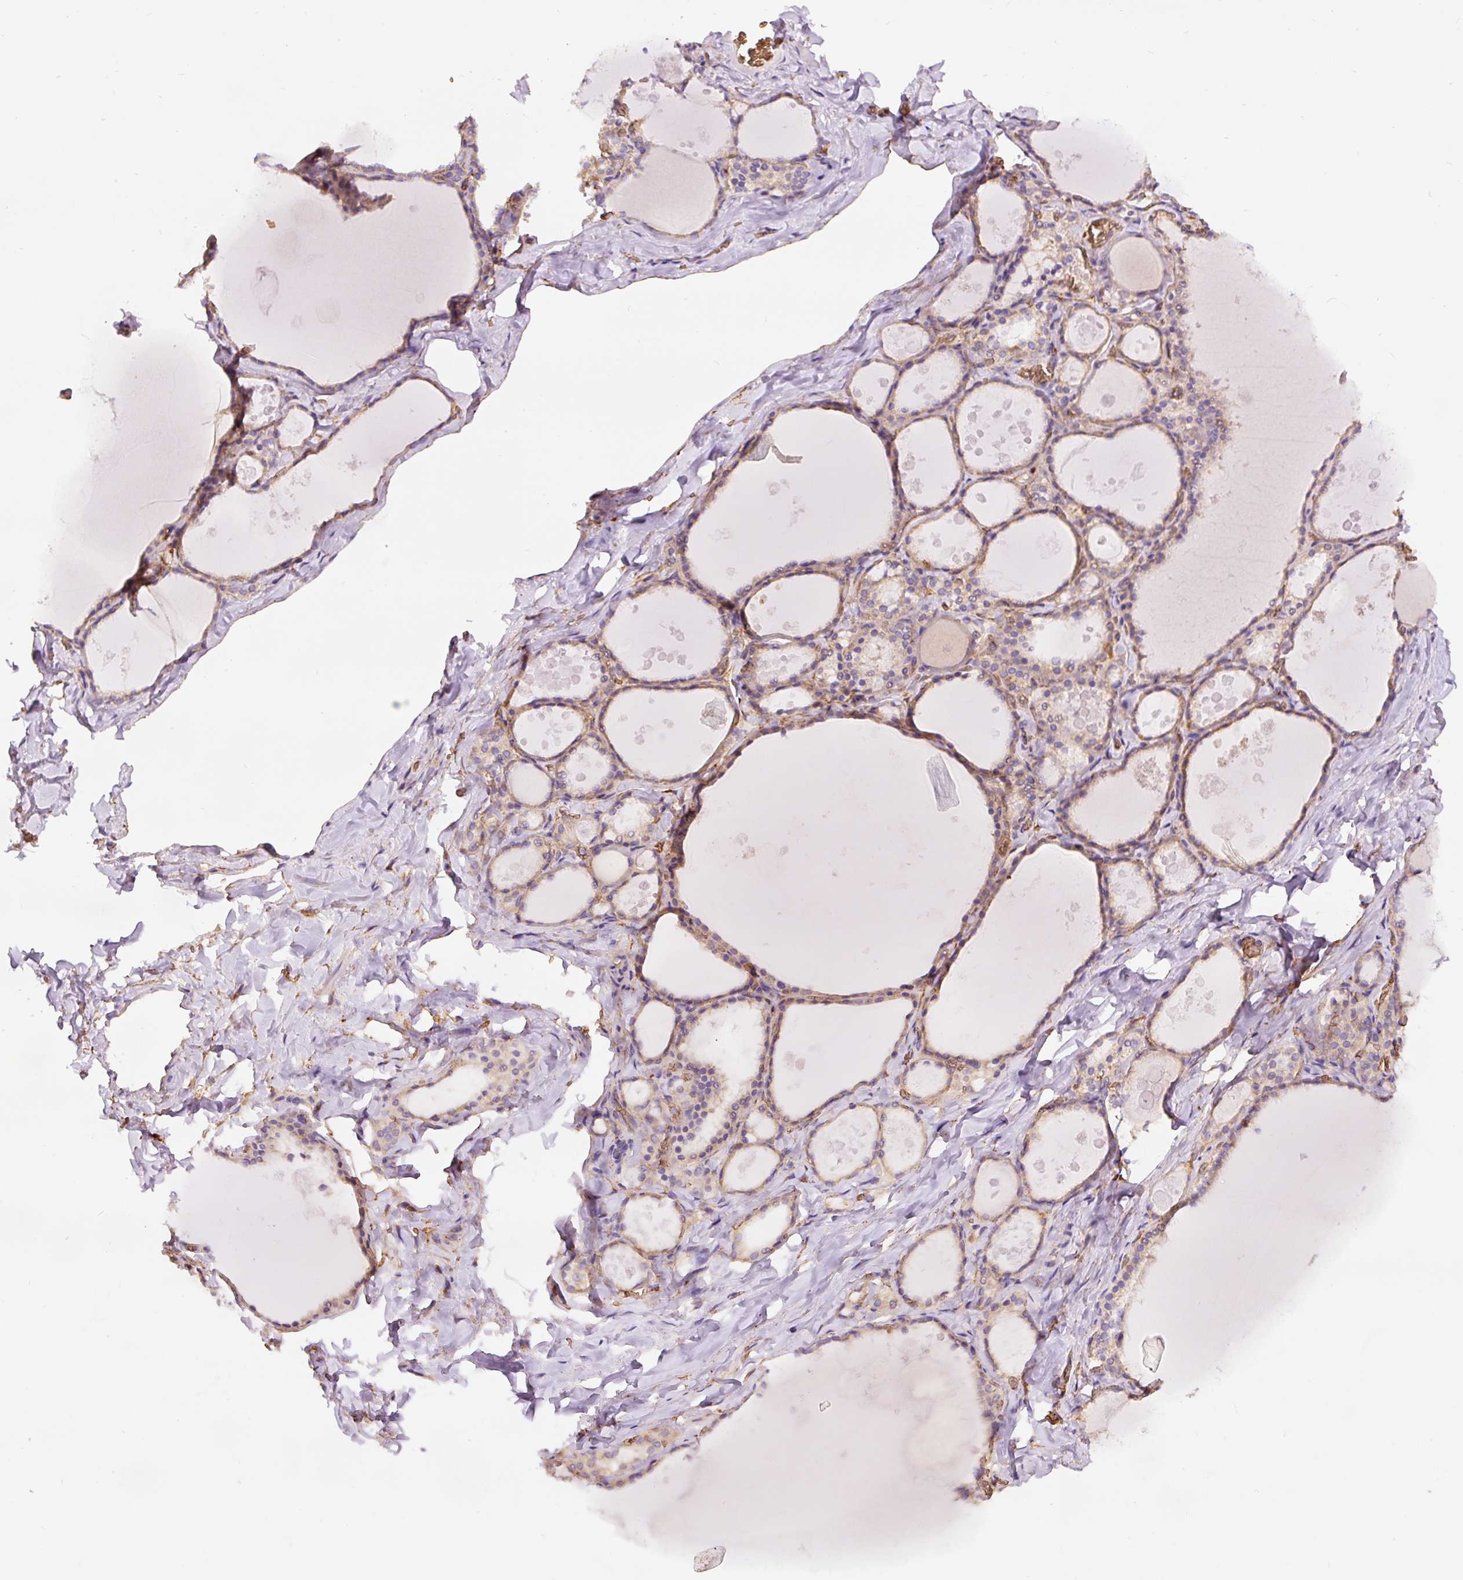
{"staining": {"intensity": "moderate", "quantity": ">75%", "location": "cytoplasmic/membranous"}, "tissue": "thyroid gland", "cell_type": "Glandular cells", "image_type": "normal", "snomed": [{"axis": "morphology", "description": "Normal tissue, NOS"}, {"axis": "topography", "description": "Thyroid gland"}], "caption": "Immunohistochemistry (IHC) histopathology image of normal thyroid gland: human thyroid gland stained using immunohistochemistry (IHC) reveals medium levels of moderate protein expression localized specifically in the cytoplasmic/membranous of glandular cells, appearing as a cytoplasmic/membranous brown color.", "gene": "PRRC2A", "patient": {"sex": "male", "age": 56}}